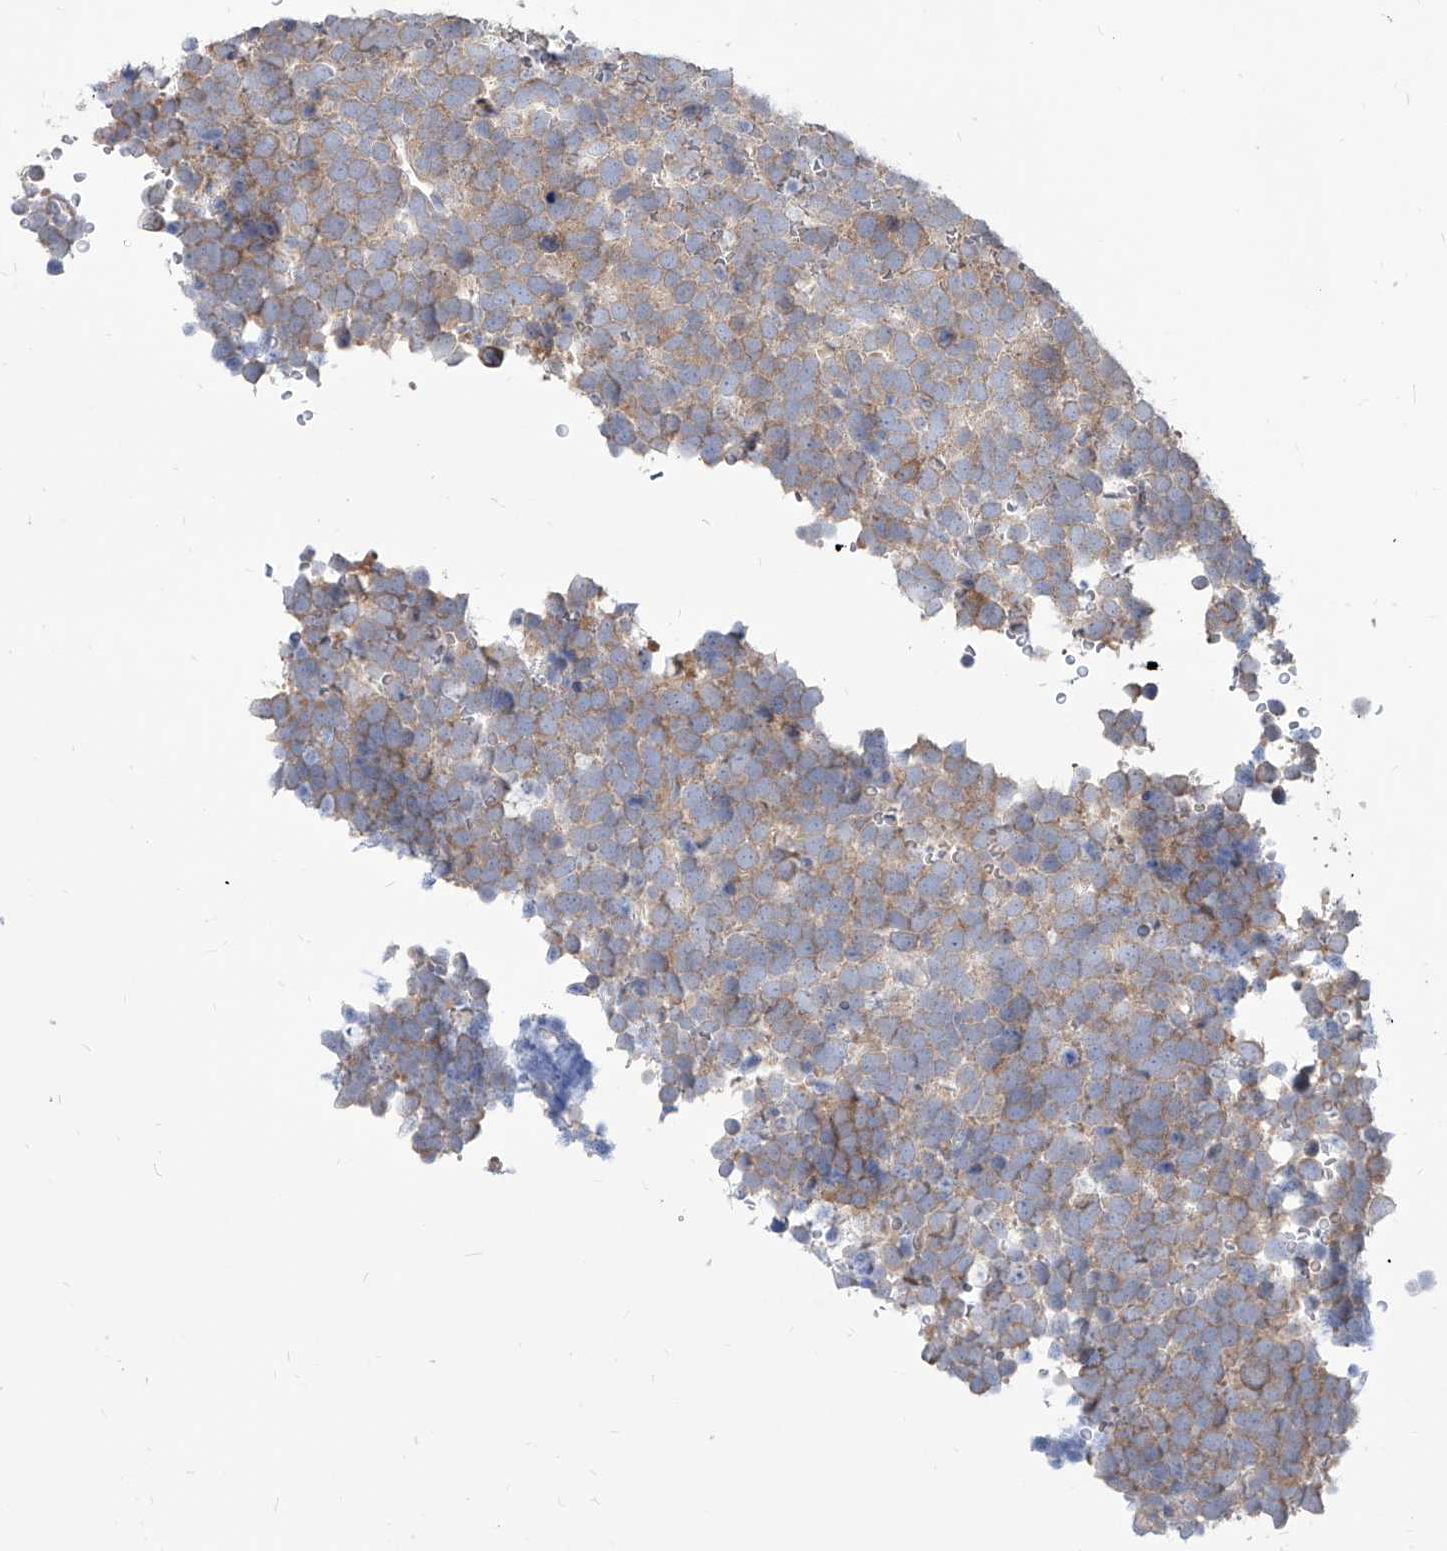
{"staining": {"intensity": "weak", "quantity": "25%-75%", "location": "cytoplasmic/membranous"}, "tissue": "urothelial cancer", "cell_type": "Tumor cells", "image_type": "cancer", "snomed": [{"axis": "morphology", "description": "Urothelial carcinoma, High grade"}, {"axis": "topography", "description": "Urinary bladder"}], "caption": "Protein staining displays weak cytoplasmic/membranous expression in approximately 25%-75% of tumor cells in high-grade urothelial carcinoma. (Brightfield microscopy of DAB IHC at high magnification).", "gene": "FAM83B", "patient": {"sex": "female", "age": 82}}